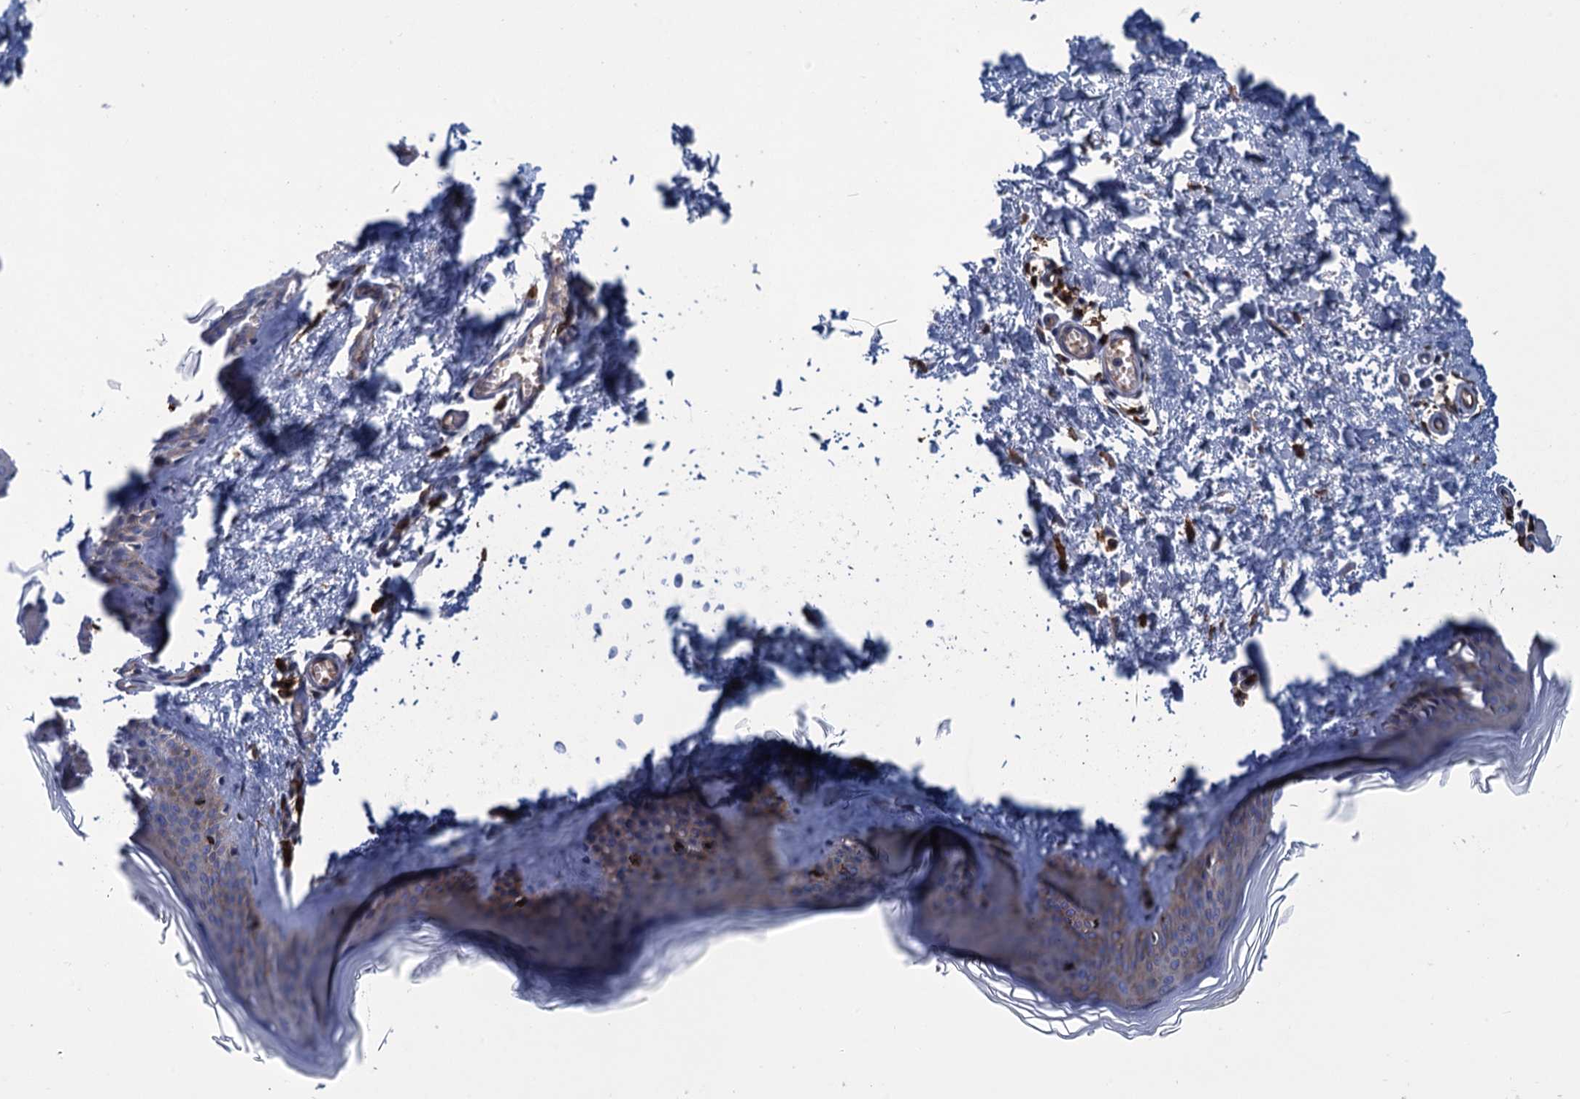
{"staining": {"intensity": "weak", "quantity": "25%-75%", "location": "cytoplasmic/membranous"}, "tissue": "skin", "cell_type": "Keratinocytes", "image_type": "normal", "snomed": [{"axis": "morphology", "description": "Normal tissue, NOS"}, {"axis": "topography", "description": "Skin"}], "caption": "Protein staining by immunohistochemistry shows weak cytoplasmic/membranous expression in approximately 25%-75% of keratinocytes in normal skin. (brown staining indicates protein expression, while blue staining denotes nuclei).", "gene": "DNHD1", "patient": {"sex": "female", "age": 27}}